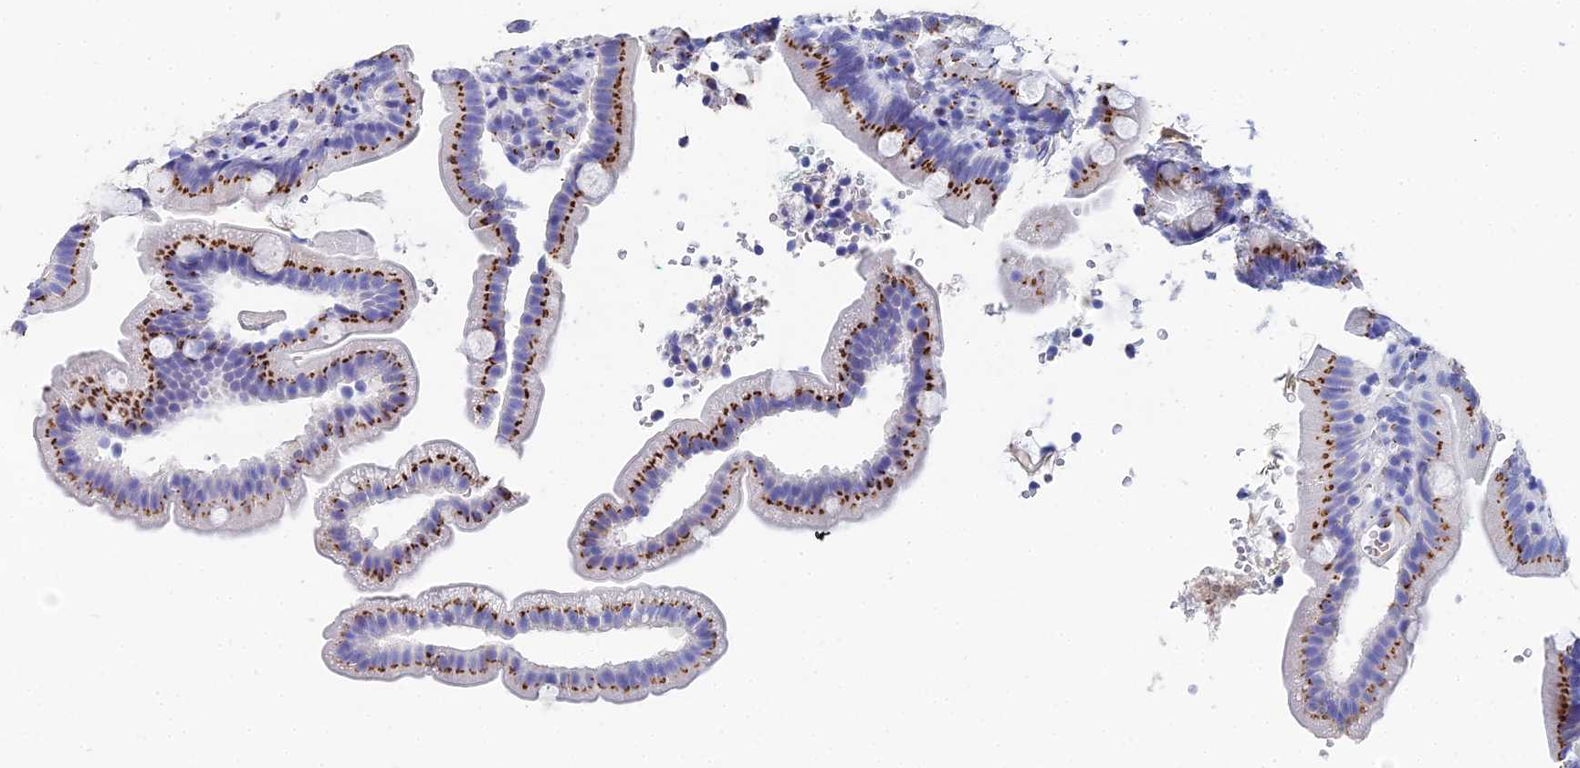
{"staining": {"intensity": "moderate", "quantity": ">75%", "location": "cytoplasmic/membranous"}, "tissue": "duodenum", "cell_type": "Glandular cells", "image_type": "normal", "snomed": [{"axis": "morphology", "description": "Normal tissue, NOS"}, {"axis": "topography", "description": "Duodenum"}], "caption": "Duodenum was stained to show a protein in brown. There is medium levels of moderate cytoplasmic/membranous staining in approximately >75% of glandular cells. (brown staining indicates protein expression, while blue staining denotes nuclei).", "gene": "ENSG00000268674", "patient": {"sex": "female", "age": 67}}